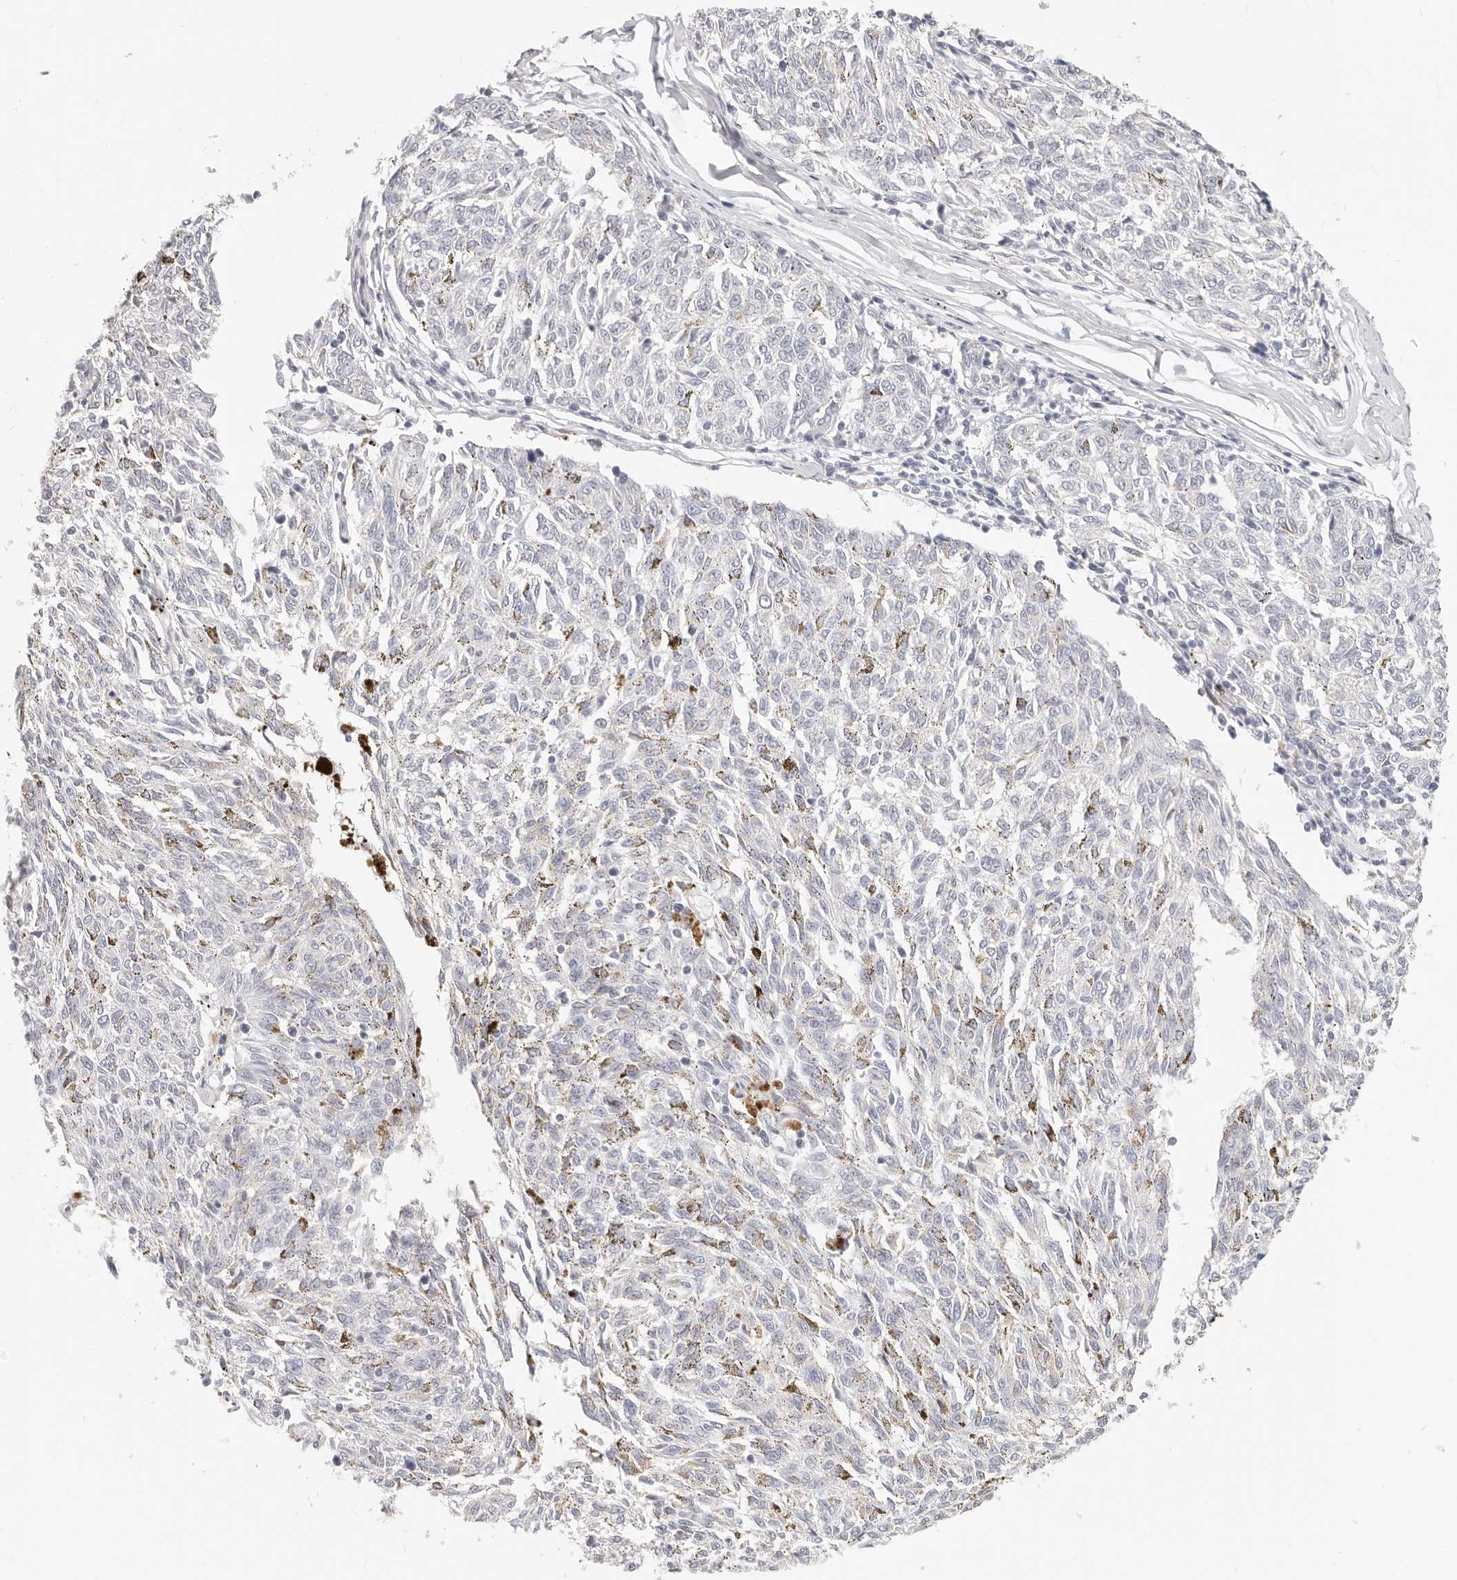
{"staining": {"intensity": "negative", "quantity": "none", "location": "none"}, "tissue": "melanoma", "cell_type": "Tumor cells", "image_type": "cancer", "snomed": [{"axis": "morphology", "description": "Malignant melanoma, NOS"}, {"axis": "topography", "description": "Skin"}], "caption": "A histopathology image of malignant melanoma stained for a protein shows no brown staining in tumor cells.", "gene": "DTNBP1", "patient": {"sex": "female", "age": 72}}